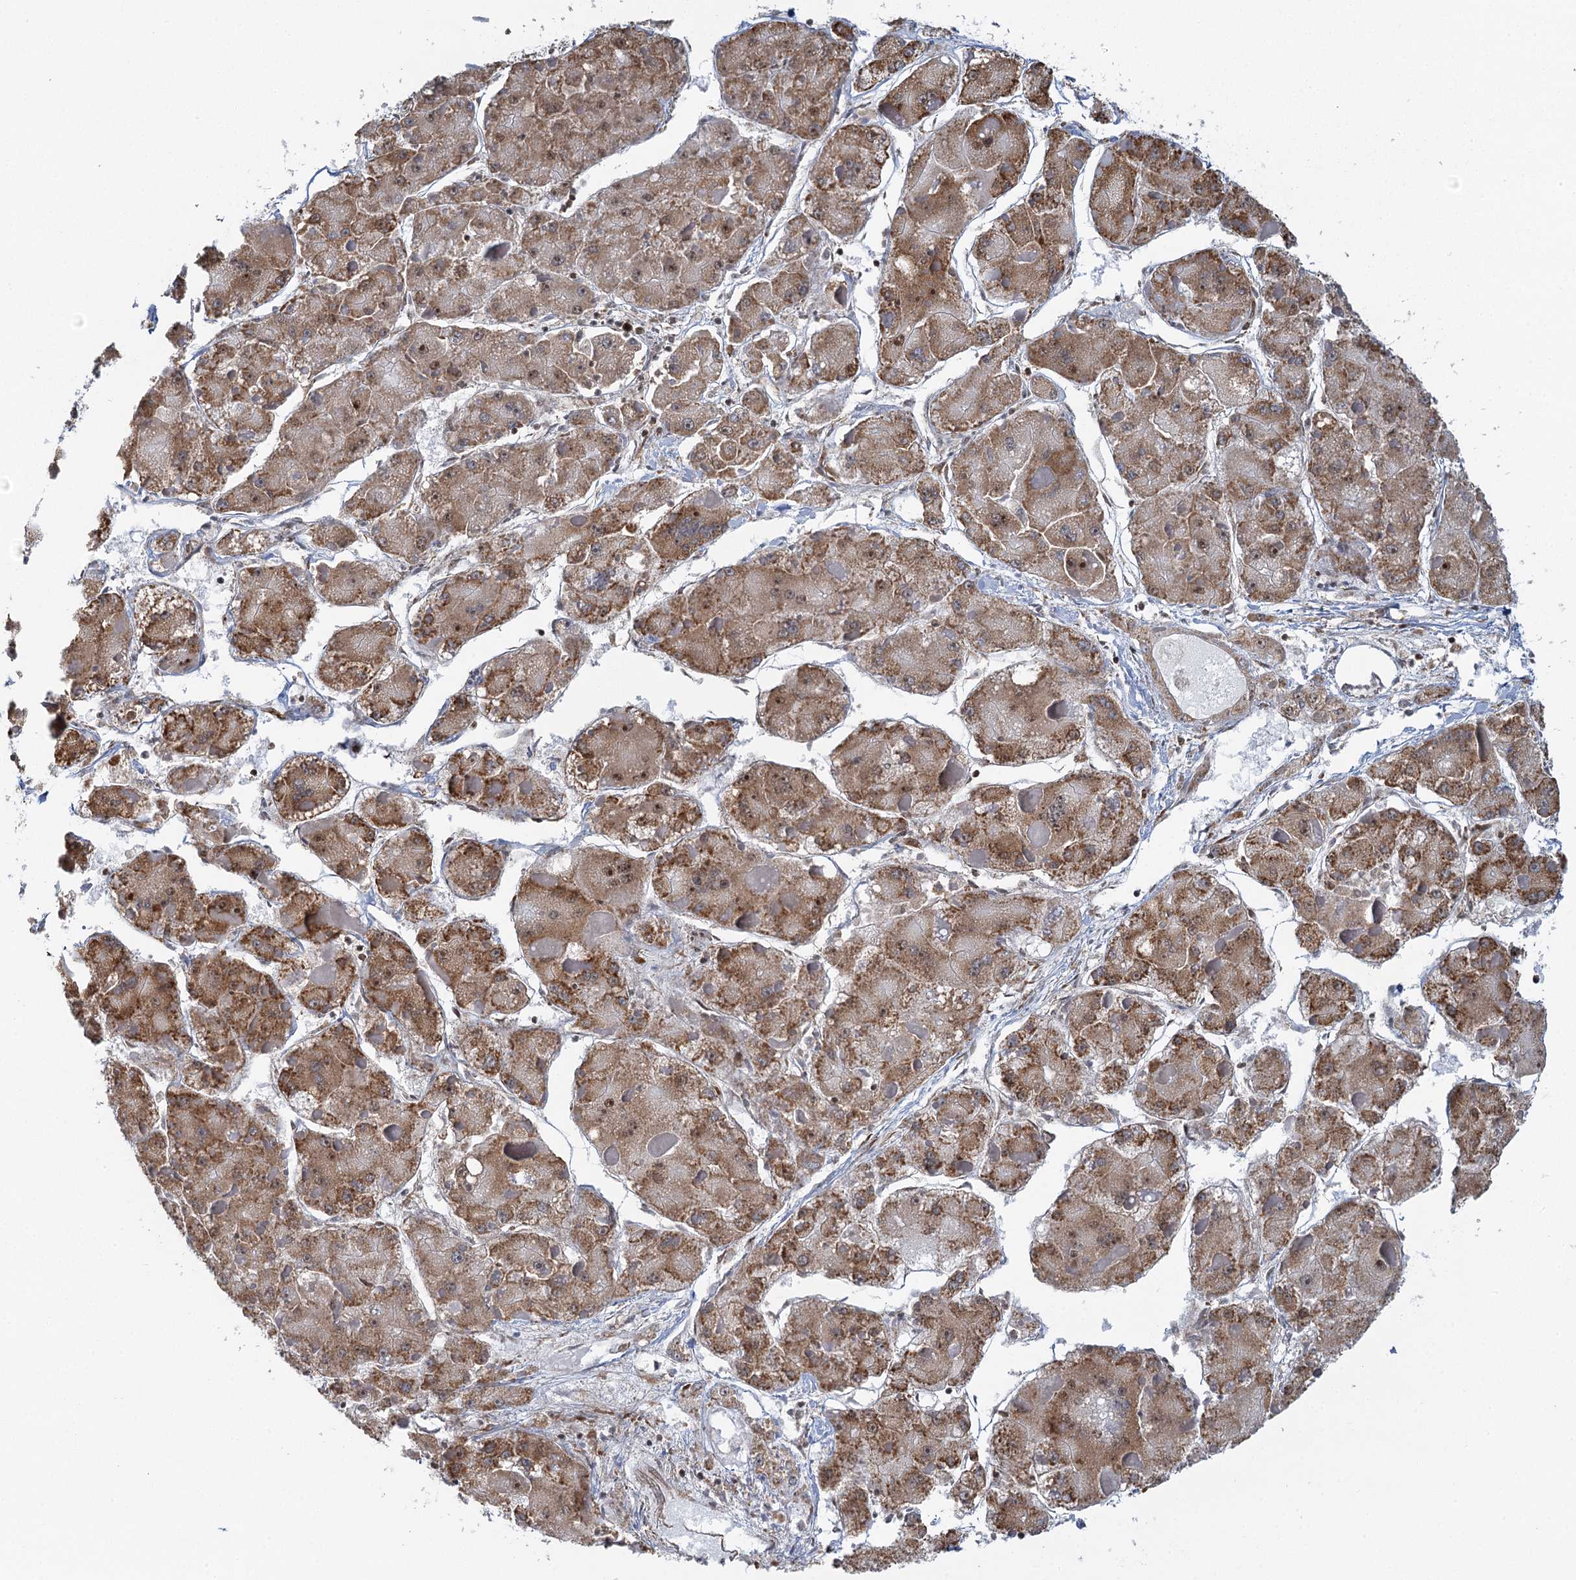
{"staining": {"intensity": "moderate", "quantity": ">75%", "location": "cytoplasmic/membranous,nuclear"}, "tissue": "liver cancer", "cell_type": "Tumor cells", "image_type": "cancer", "snomed": [{"axis": "morphology", "description": "Carcinoma, Hepatocellular, NOS"}, {"axis": "topography", "description": "Liver"}], "caption": "The immunohistochemical stain highlights moderate cytoplasmic/membranous and nuclear positivity in tumor cells of liver cancer tissue. The staining is performed using DAB brown chromogen to label protein expression. The nuclei are counter-stained blue using hematoxylin.", "gene": "GPATCH11", "patient": {"sex": "female", "age": 73}}